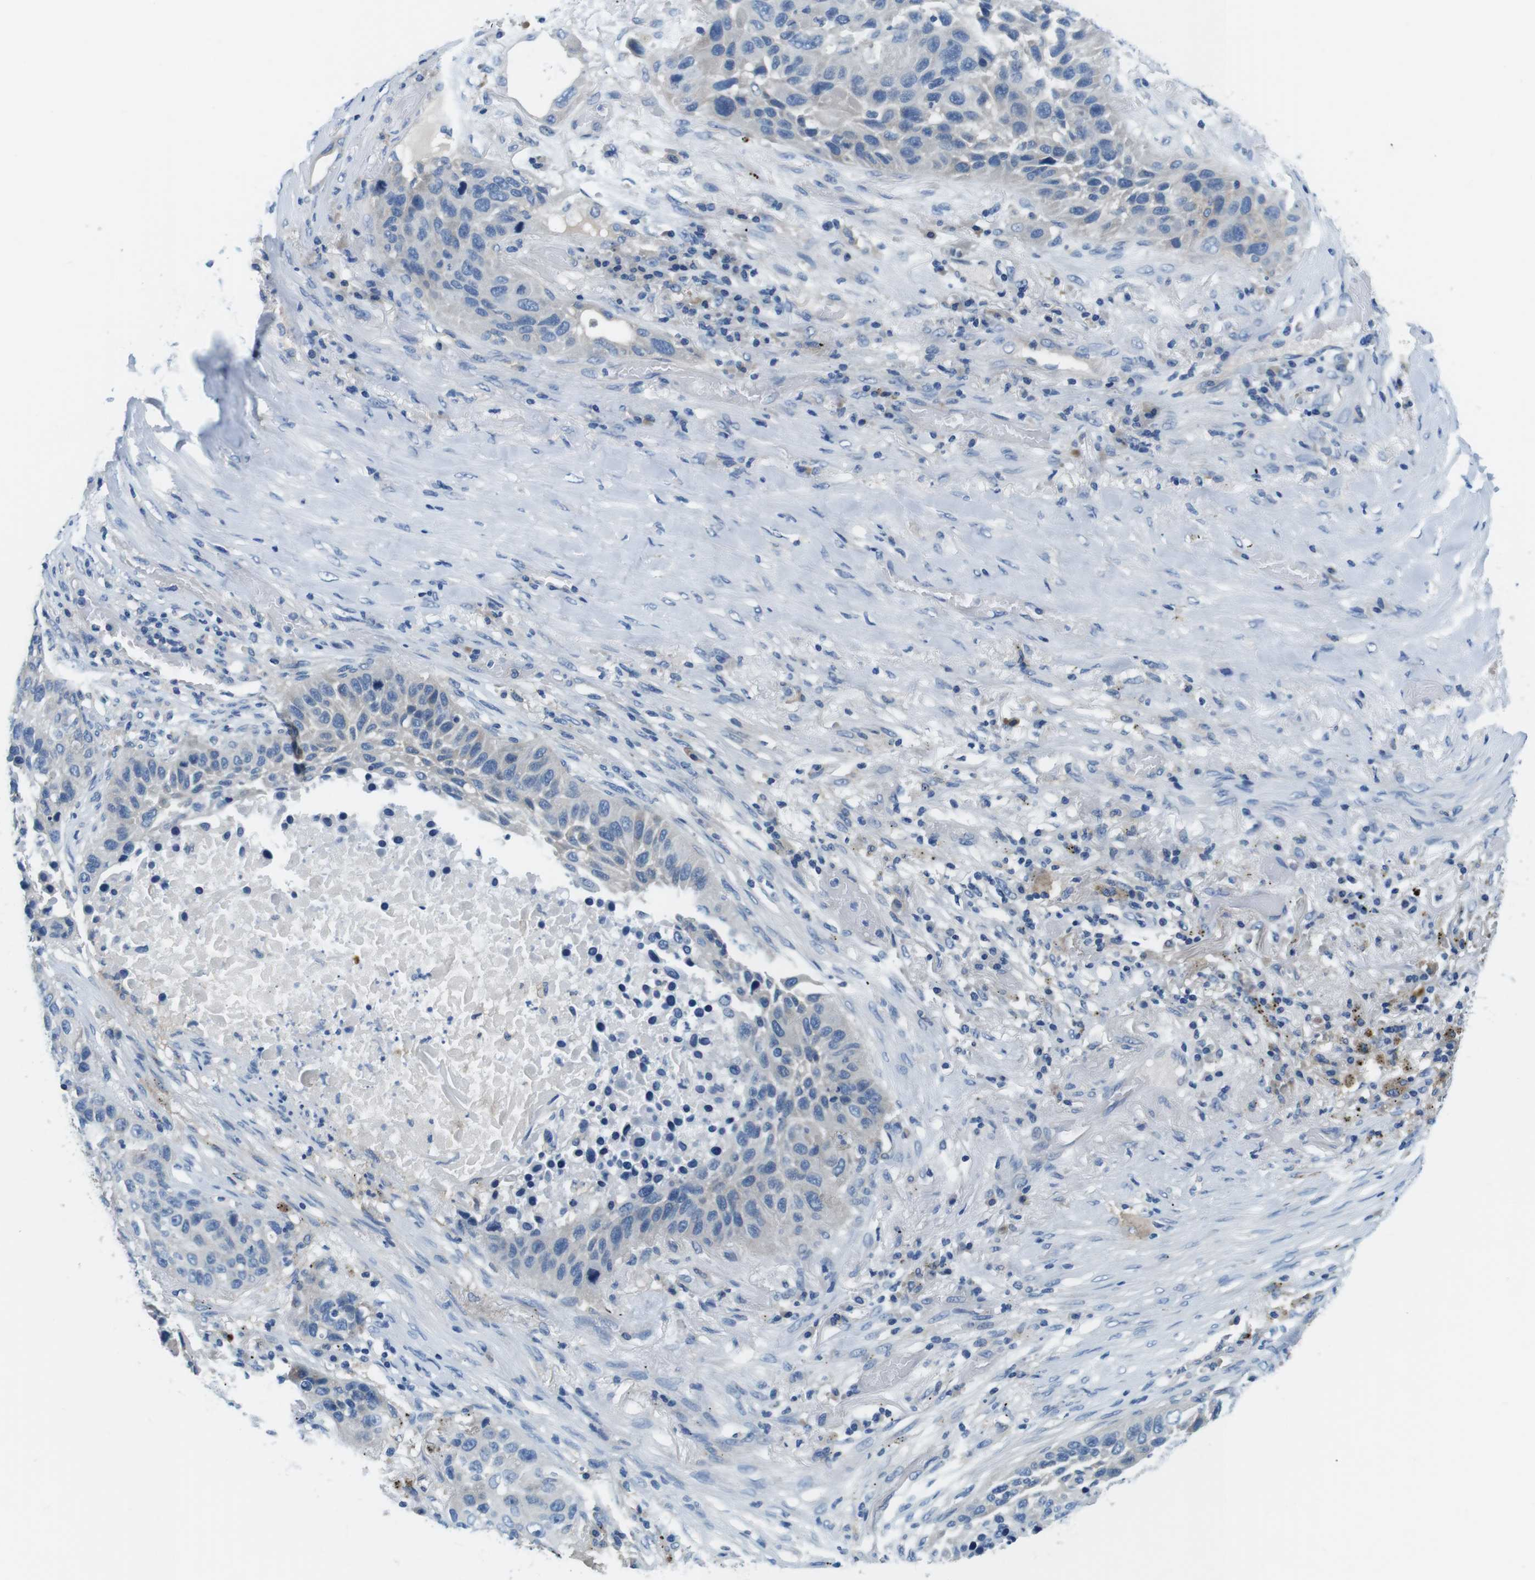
{"staining": {"intensity": "negative", "quantity": "none", "location": "none"}, "tissue": "lung cancer", "cell_type": "Tumor cells", "image_type": "cancer", "snomed": [{"axis": "morphology", "description": "Squamous cell carcinoma, NOS"}, {"axis": "topography", "description": "Lung"}], "caption": "The photomicrograph displays no staining of tumor cells in lung squamous cell carcinoma.", "gene": "DENND4C", "patient": {"sex": "male", "age": 57}}